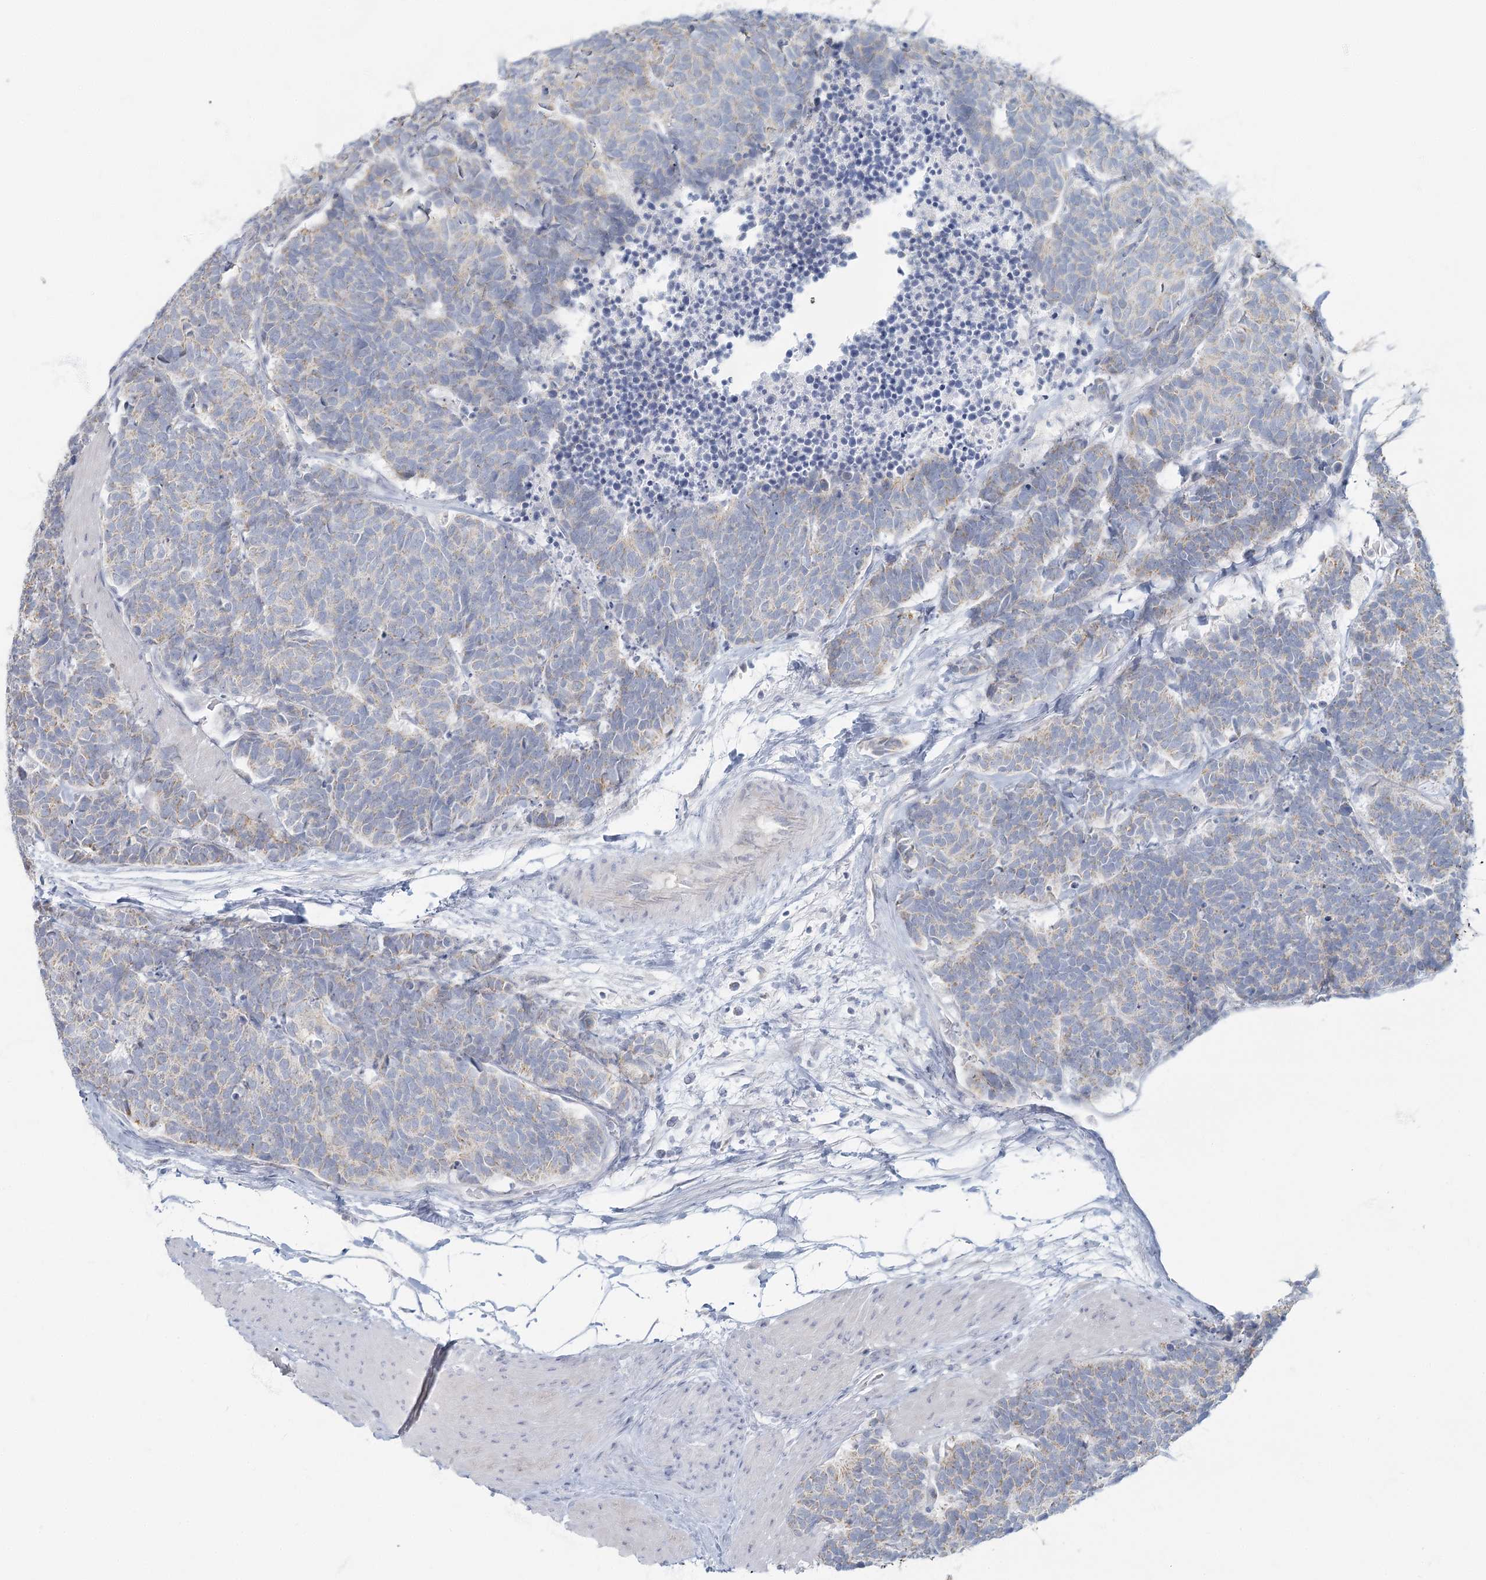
{"staining": {"intensity": "negative", "quantity": "none", "location": "none"}, "tissue": "carcinoid", "cell_type": "Tumor cells", "image_type": "cancer", "snomed": [{"axis": "morphology", "description": "Carcinoma, NOS"}, {"axis": "morphology", "description": "Carcinoid, malignant, NOS"}, {"axis": "topography", "description": "Urinary bladder"}], "caption": "The micrograph reveals no staining of tumor cells in carcinoma.", "gene": "FAM110C", "patient": {"sex": "male", "age": 57}}